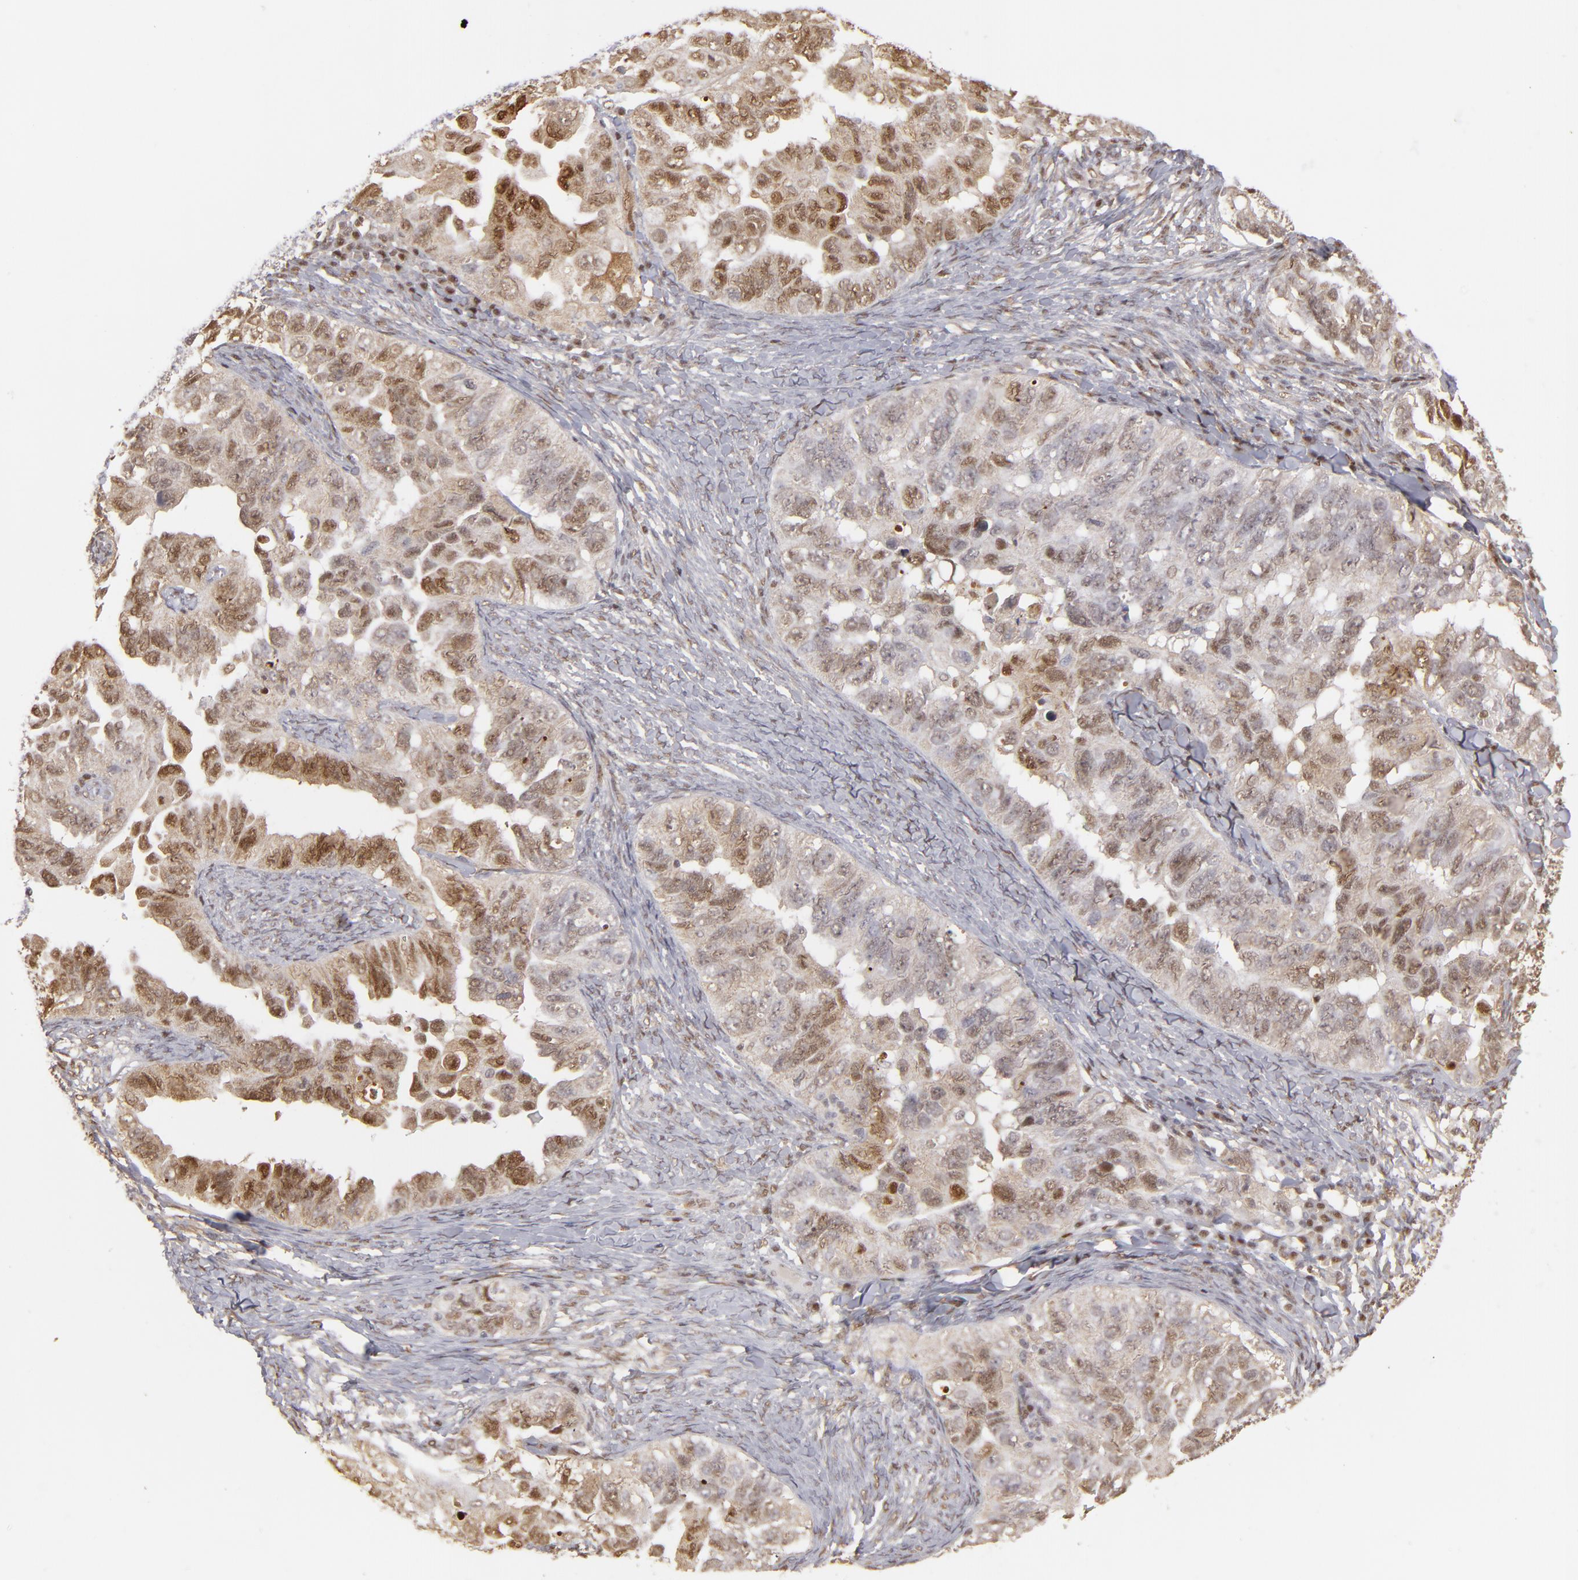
{"staining": {"intensity": "moderate", "quantity": "25%-75%", "location": "cytoplasmic/membranous,nuclear"}, "tissue": "ovarian cancer", "cell_type": "Tumor cells", "image_type": "cancer", "snomed": [{"axis": "morphology", "description": "Cystadenocarcinoma, serous, NOS"}, {"axis": "topography", "description": "Ovary"}], "caption": "Moderate cytoplasmic/membranous and nuclear staining is present in approximately 25%-75% of tumor cells in ovarian cancer.", "gene": "GSR", "patient": {"sex": "female", "age": 82}}